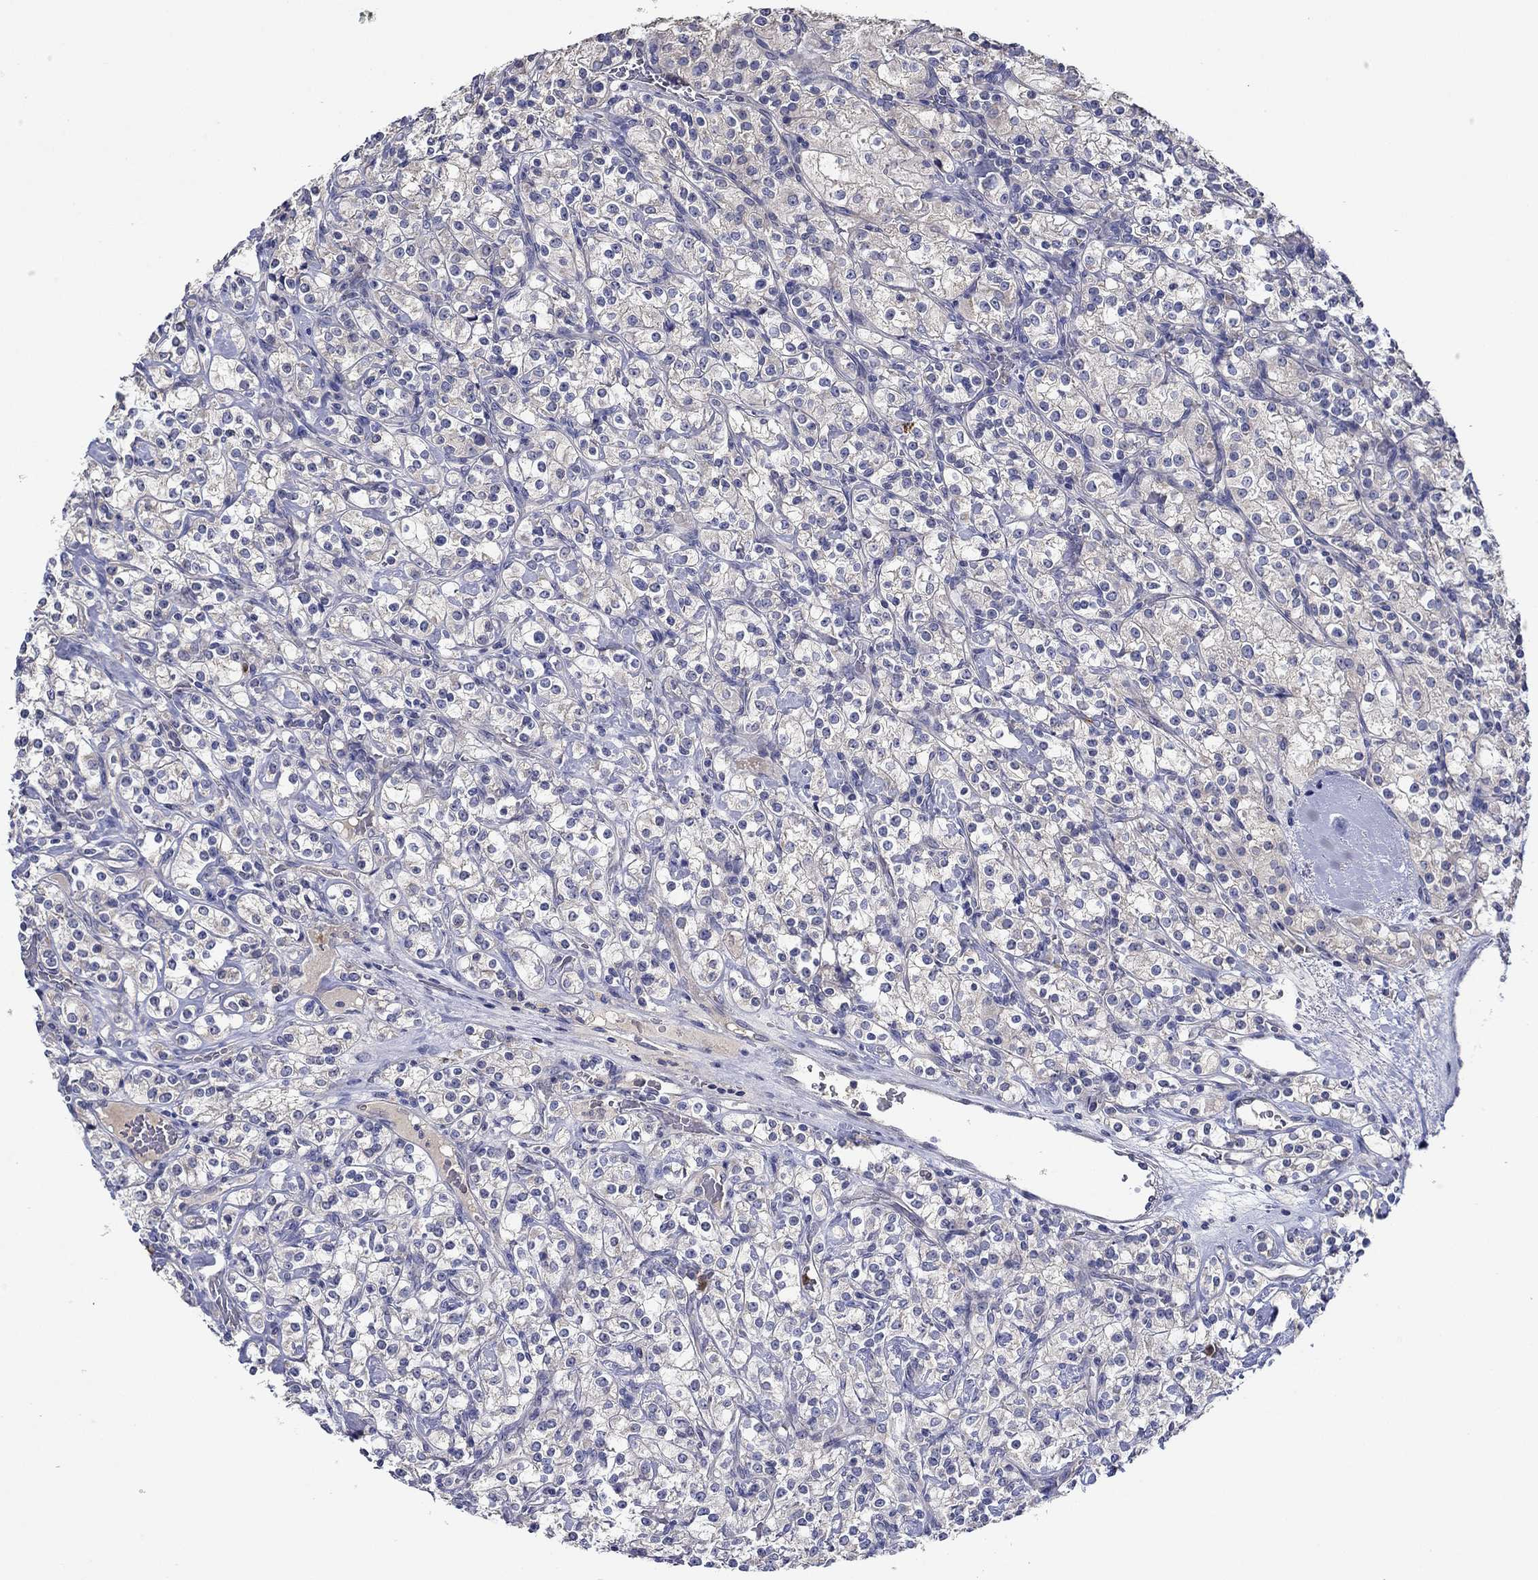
{"staining": {"intensity": "negative", "quantity": "none", "location": "none"}, "tissue": "renal cancer", "cell_type": "Tumor cells", "image_type": "cancer", "snomed": [{"axis": "morphology", "description": "Adenocarcinoma, NOS"}, {"axis": "topography", "description": "Kidney"}], "caption": "This is a micrograph of immunohistochemistry (IHC) staining of adenocarcinoma (renal), which shows no positivity in tumor cells. (DAB (3,3'-diaminobenzidine) immunohistochemistry visualized using brightfield microscopy, high magnification).", "gene": "CHIT1", "patient": {"sex": "male", "age": 77}}